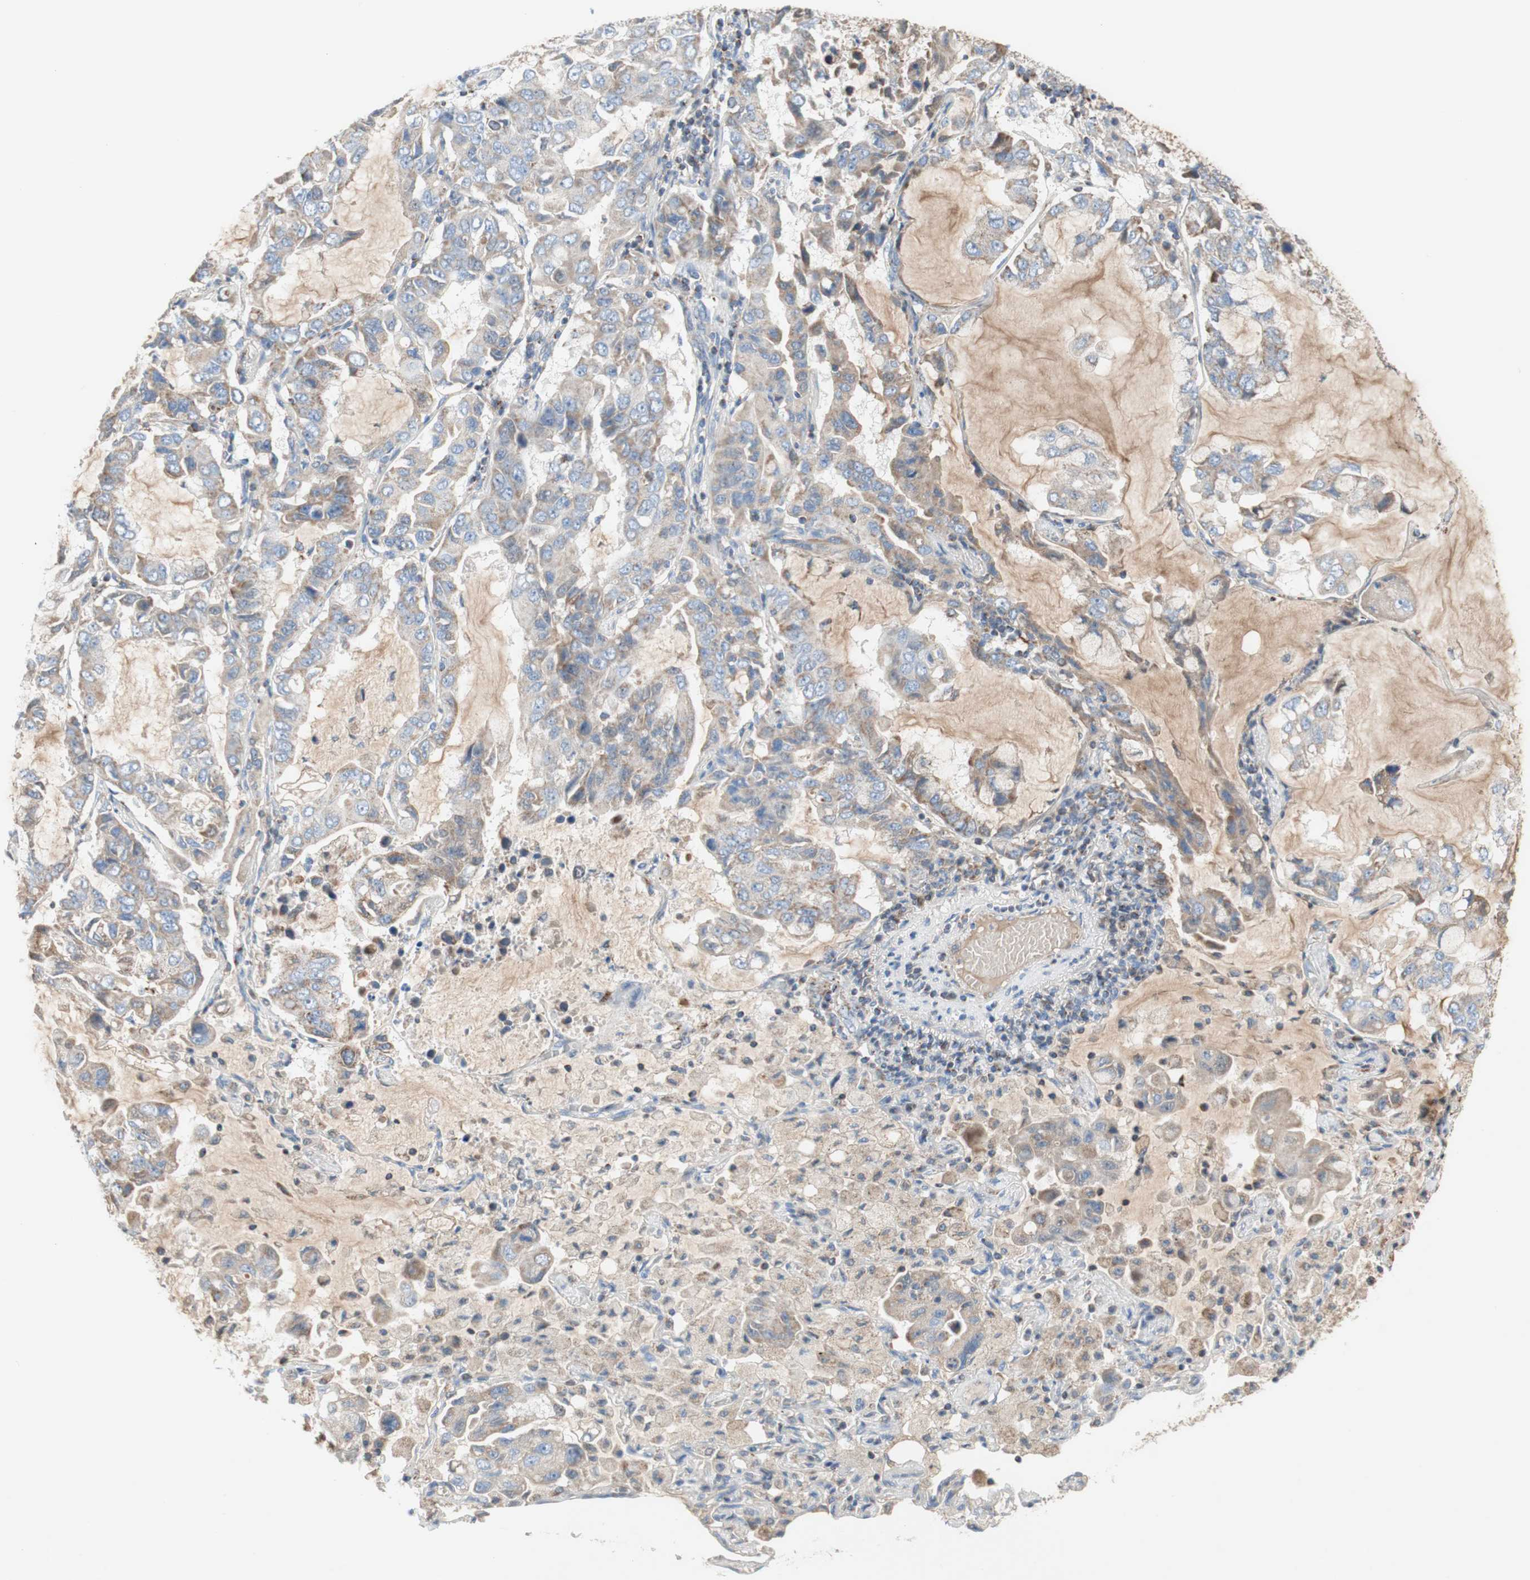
{"staining": {"intensity": "weak", "quantity": ">75%", "location": "cytoplasmic/membranous"}, "tissue": "lung cancer", "cell_type": "Tumor cells", "image_type": "cancer", "snomed": [{"axis": "morphology", "description": "Adenocarcinoma, NOS"}, {"axis": "topography", "description": "Lung"}], "caption": "Lung cancer stained for a protein (brown) exhibits weak cytoplasmic/membranous positive positivity in approximately >75% of tumor cells.", "gene": "SDHB", "patient": {"sex": "male", "age": 64}}